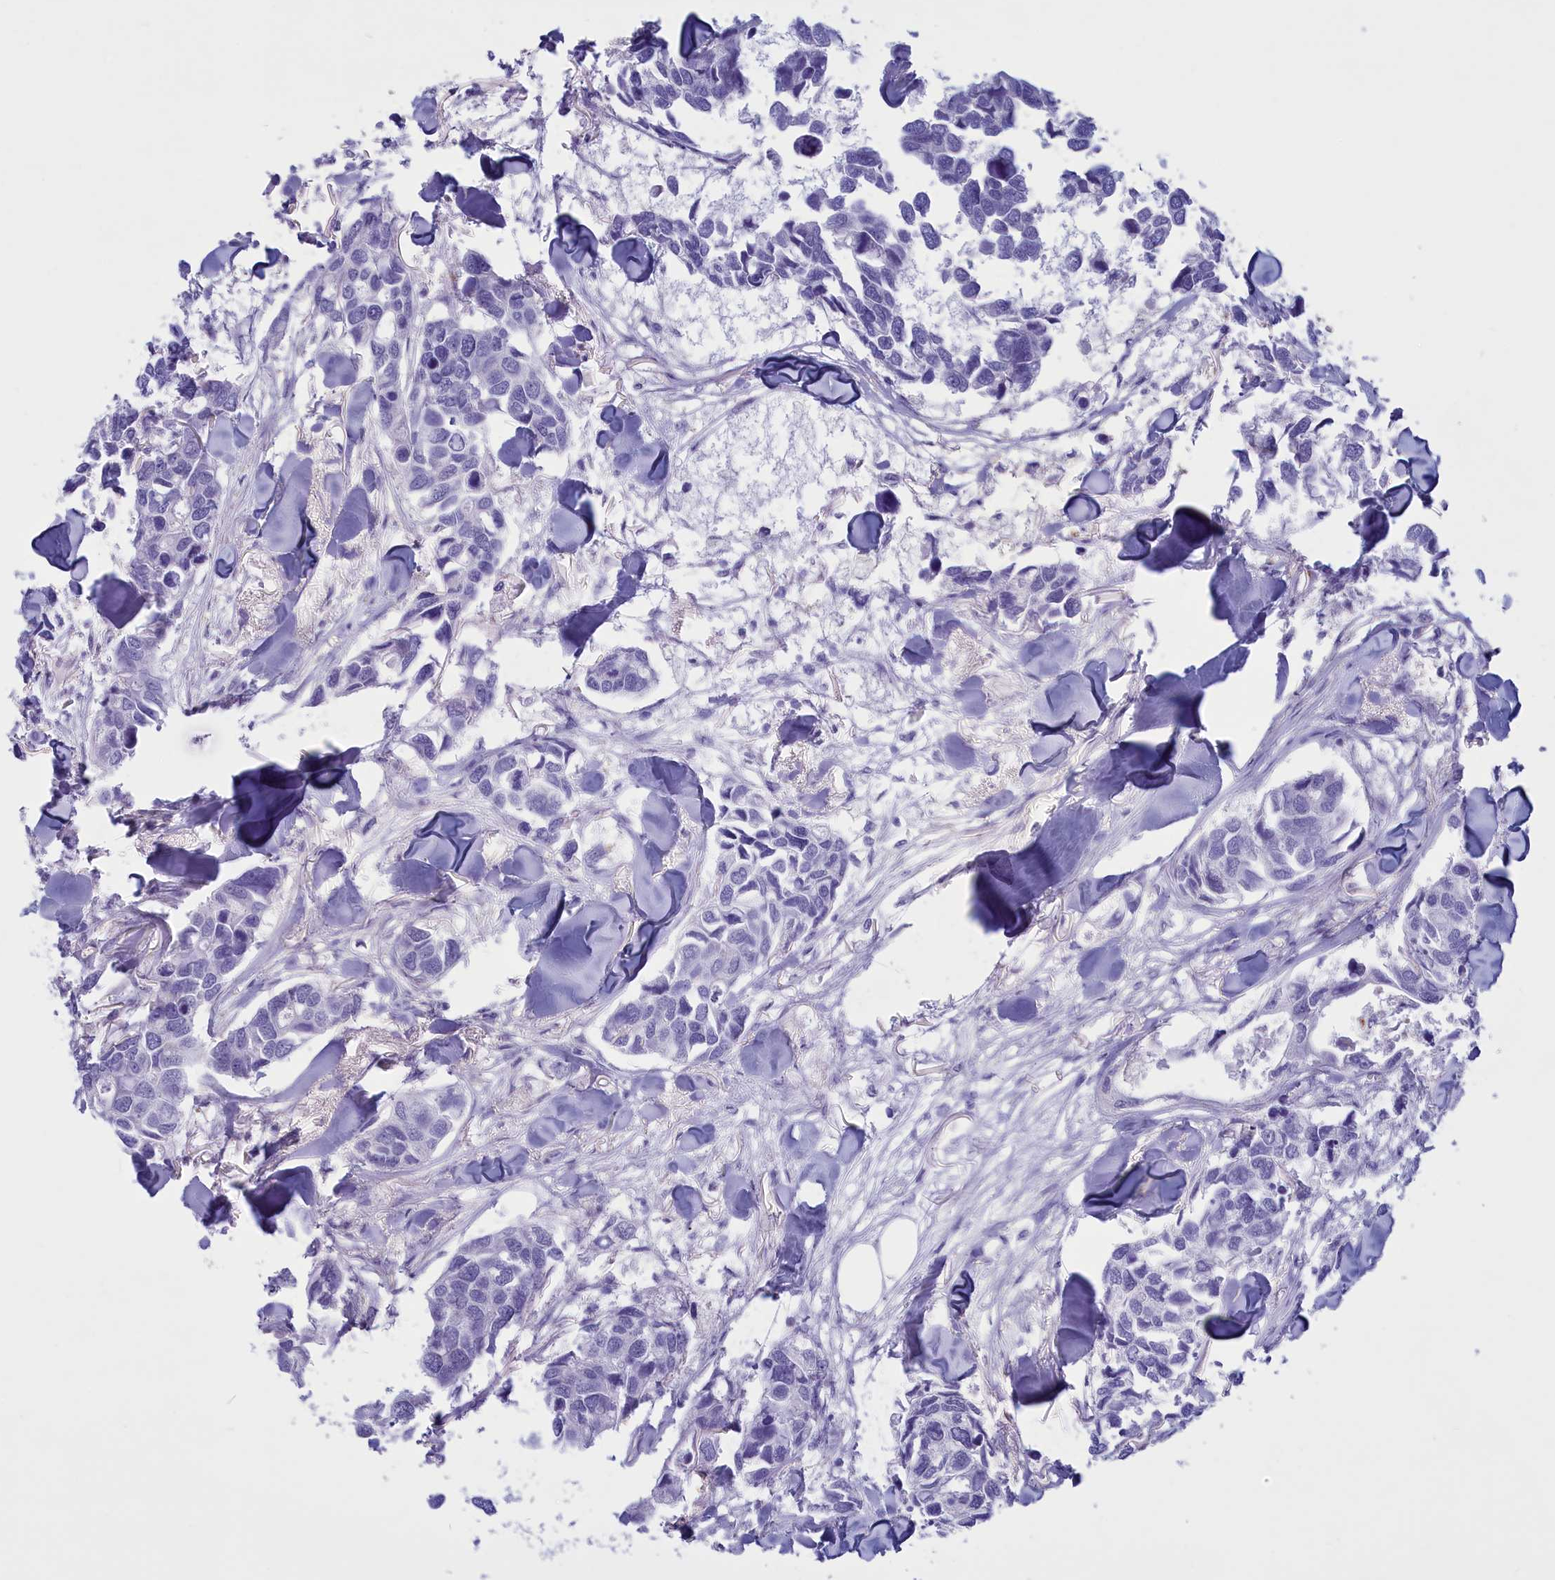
{"staining": {"intensity": "negative", "quantity": "none", "location": "none"}, "tissue": "breast cancer", "cell_type": "Tumor cells", "image_type": "cancer", "snomed": [{"axis": "morphology", "description": "Duct carcinoma"}, {"axis": "topography", "description": "Breast"}], "caption": "High power microscopy micrograph of an IHC image of intraductal carcinoma (breast), revealing no significant expression in tumor cells.", "gene": "GAPDHS", "patient": {"sex": "female", "age": 83}}